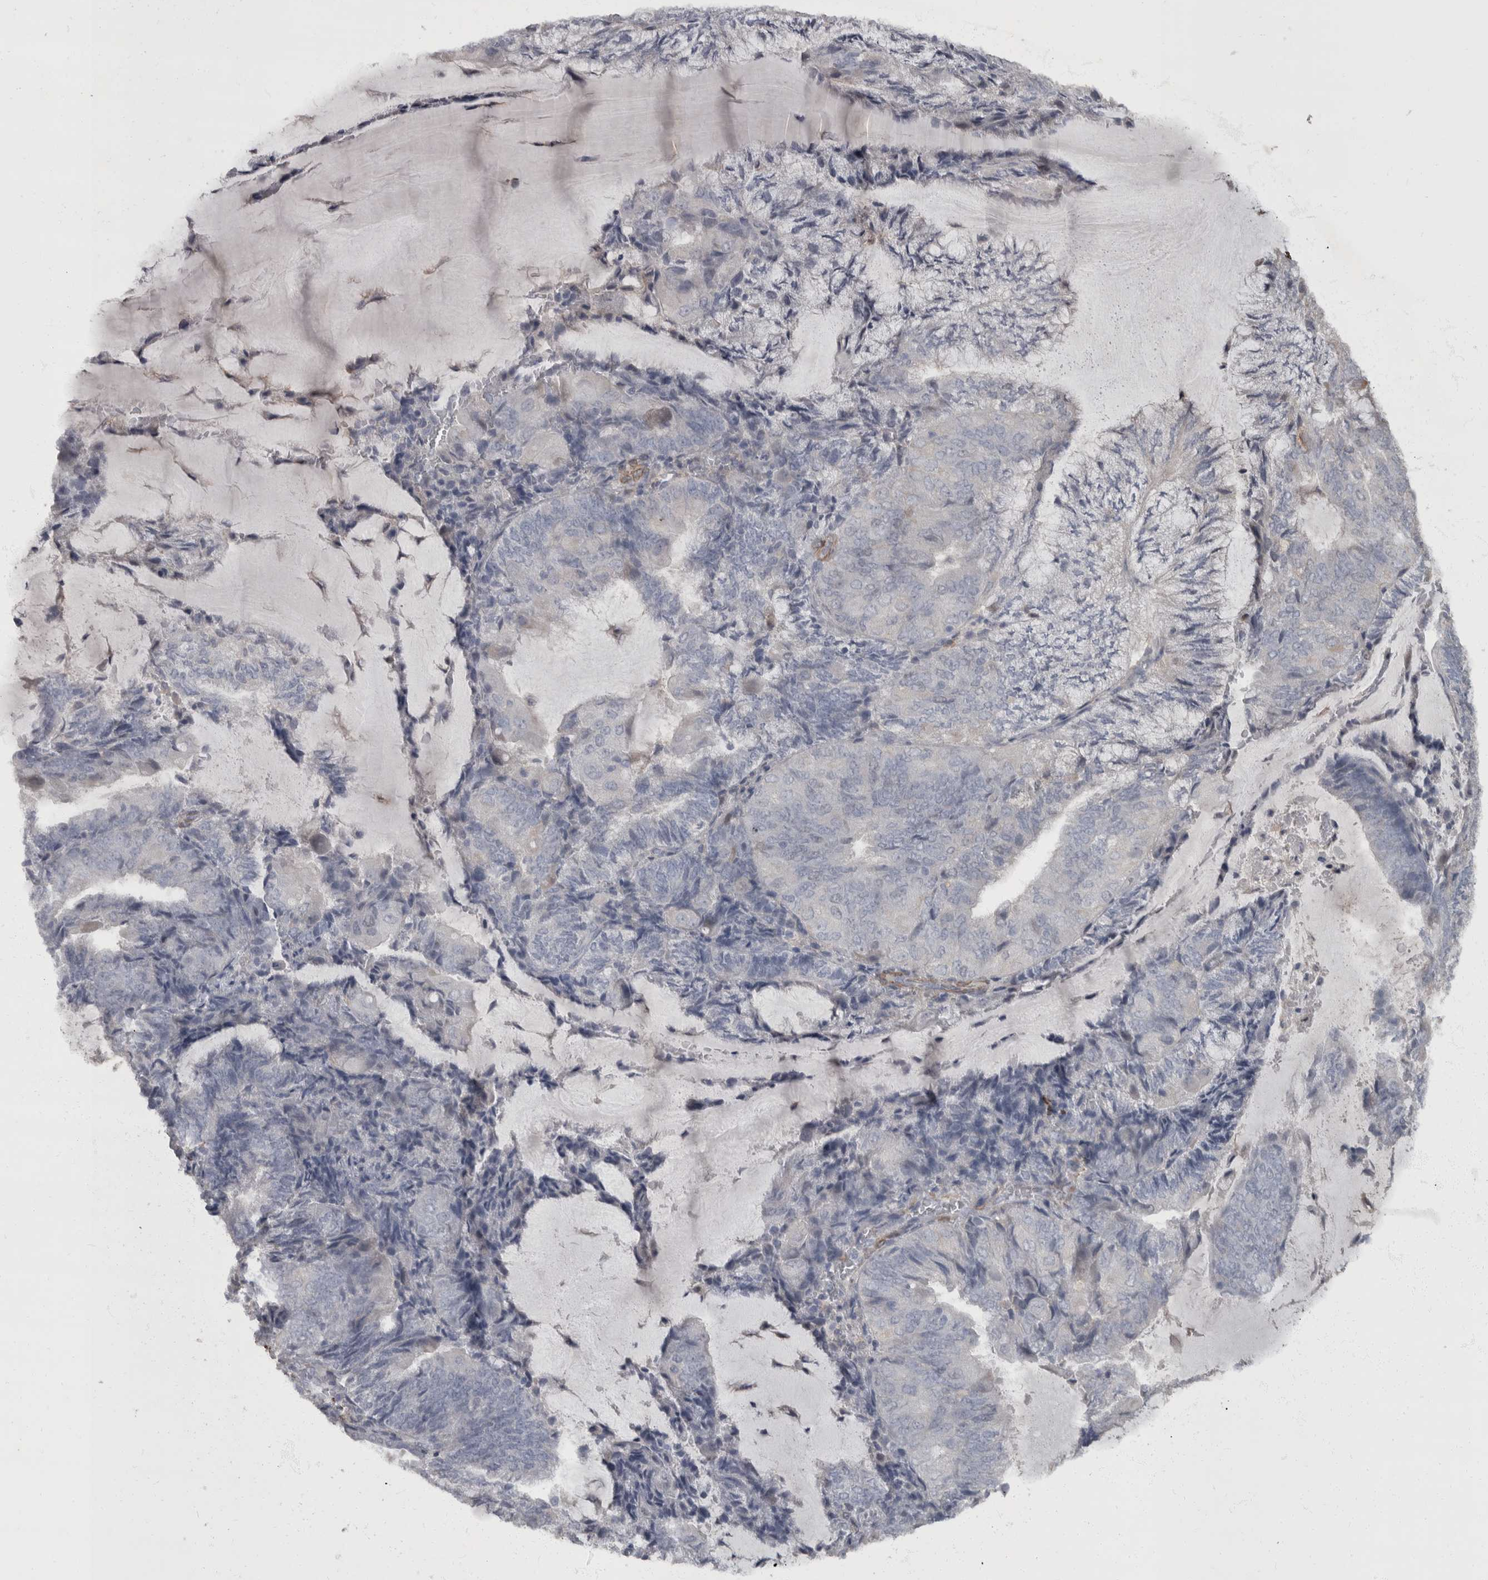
{"staining": {"intensity": "negative", "quantity": "none", "location": "none"}, "tissue": "endometrial cancer", "cell_type": "Tumor cells", "image_type": "cancer", "snomed": [{"axis": "morphology", "description": "Adenocarcinoma, NOS"}, {"axis": "topography", "description": "Endometrium"}], "caption": "Tumor cells show no significant positivity in endometrial cancer (adenocarcinoma). (DAB (3,3'-diaminobenzidine) IHC visualized using brightfield microscopy, high magnification).", "gene": "MASTL", "patient": {"sex": "female", "age": 81}}